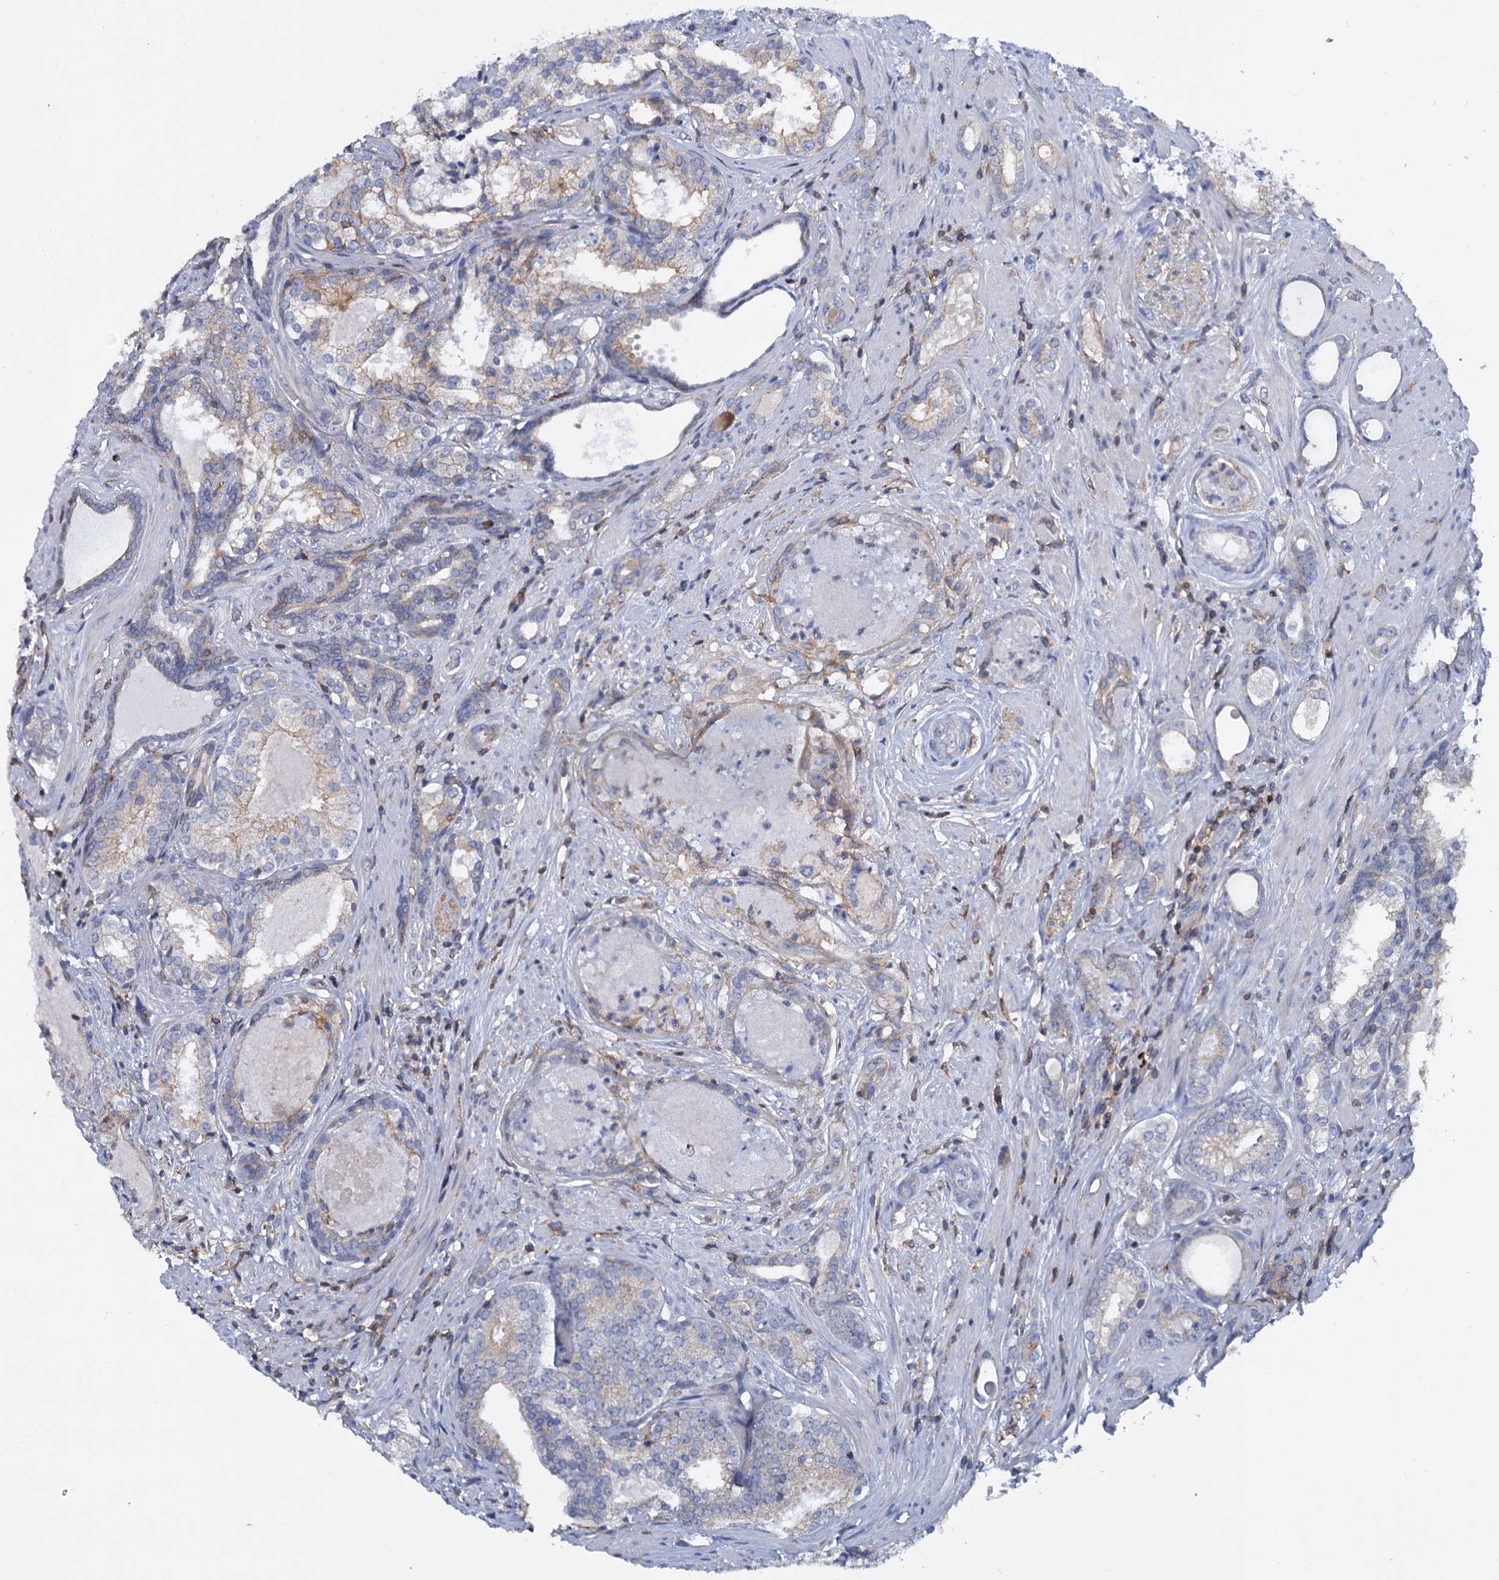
{"staining": {"intensity": "weak", "quantity": "<25%", "location": "cytoplasmic/membranous"}, "tissue": "prostate cancer", "cell_type": "Tumor cells", "image_type": "cancer", "snomed": [{"axis": "morphology", "description": "Adenocarcinoma, High grade"}, {"axis": "topography", "description": "Prostate"}], "caption": "An immunohistochemistry (IHC) micrograph of prostate cancer is shown. There is no staining in tumor cells of prostate cancer. (DAB immunohistochemistry with hematoxylin counter stain).", "gene": "LRCH4", "patient": {"sex": "male", "age": 58}}